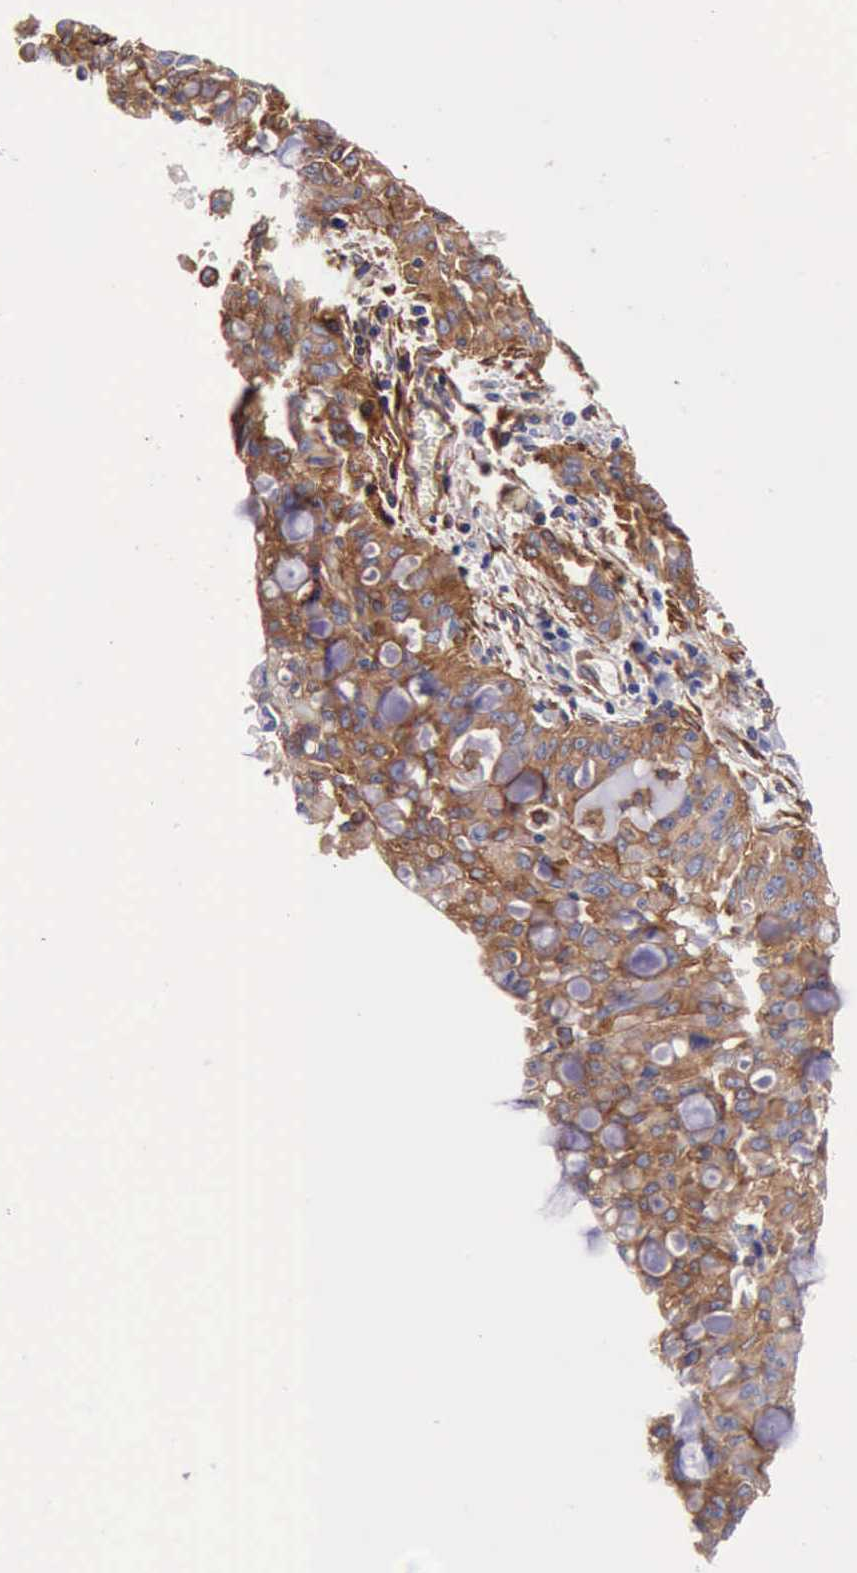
{"staining": {"intensity": "strong", "quantity": ">75%", "location": "cytoplasmic/membranous"}, "tissue": "lung cancer", "cell_type": "Tumor cells", "image_type": "cancer", "snomed": [{"axis": "morphology", "description": "Adenocarcinoma, NOS"}, {"axis": "topography", "description": "Lung"}], "caption": "The micrograph demonstrates immunohistochemical staining of lung adenocarcinoma. There is strong cytoplasmic/membranous positivity is present in about >75% of tumor cells. (brown staining indicates protein expression, while blue staining denotes nuclei).", "gene": "FLNA", "patient": {"sex": "female", "age": 44}}